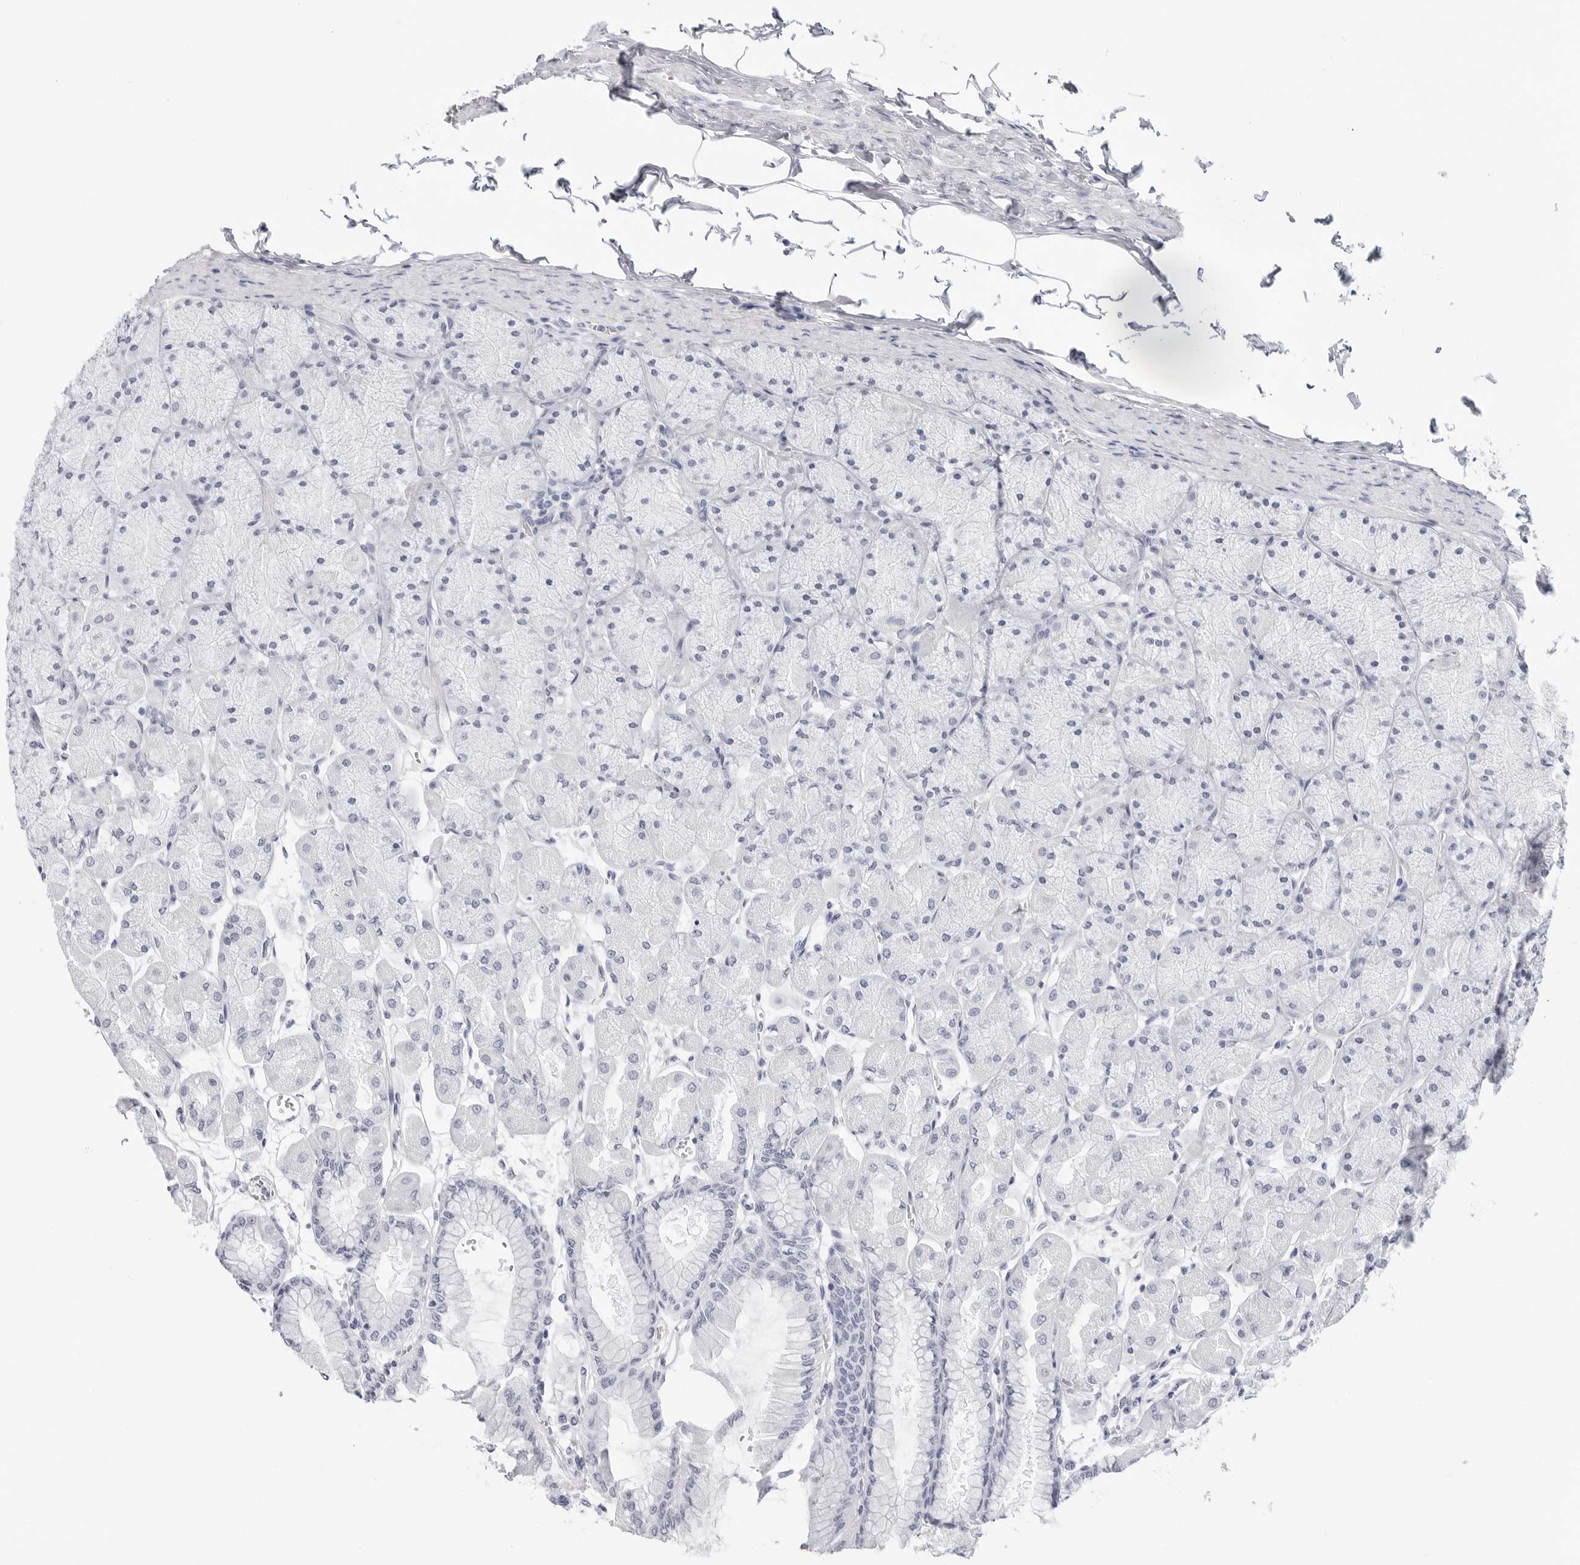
{"staining": {"intensity": "negative", "quantity": "none", "location": "none"}, "tissue": "stomach", "cell_type": "Glandular cells", "image_type": "normal", "snomed": [{"axis": "morphology", "description": "Normal tissue, NOS"}, {"axis": "topography", "description": "Stomach, upper"}], "caption": "This photomicrograph is of normal stomach stained with immunohistochemistry to label a protein in brown with the nuclei are counter-stained blue. There is no positivity in glandular cells.", "gene": "SLC19A1", "patient": {"sex": "female", "age": 56}}